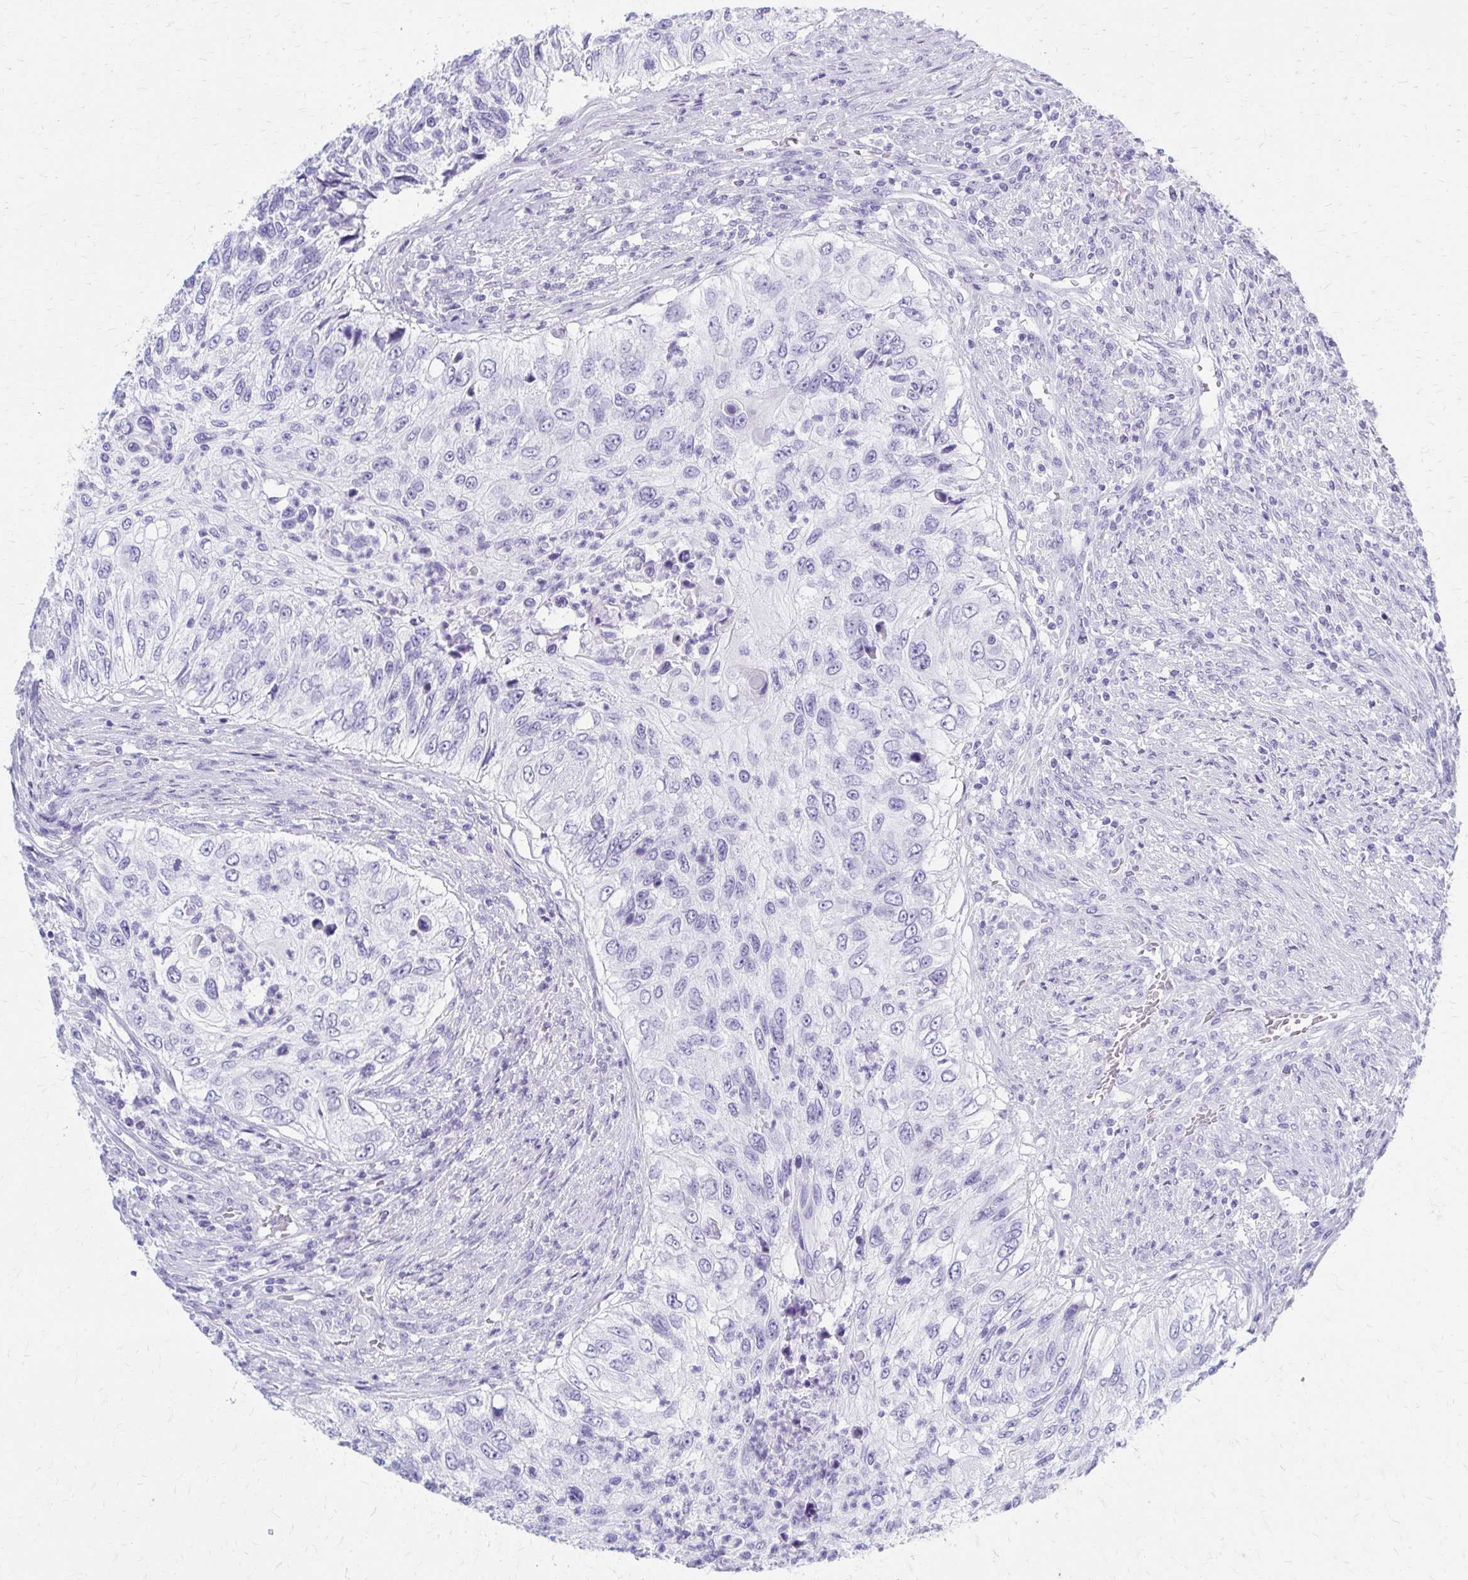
{"staining": {"intensity": "negative", "quantity": "none", "location": "none"}, "tissue": "urothelial cancer", "cell_type": "Tumor cells", "image_type": "cancer", "snomed": [{"axis": "morphology", "description": "Urothelial carcinoma, High grade"}, {"axis": "topography", "description": "Urinary bladder"}], "caption": "The immunohistochemistry histopathology image has no significant staining in tumor cells of urothelial carcinoma (high-grade) tissue. (Brightfield microscopy of DAB IHC at high magnification).", "gene": "CELF5", "patient": {"sex": "female", "age": 60}}